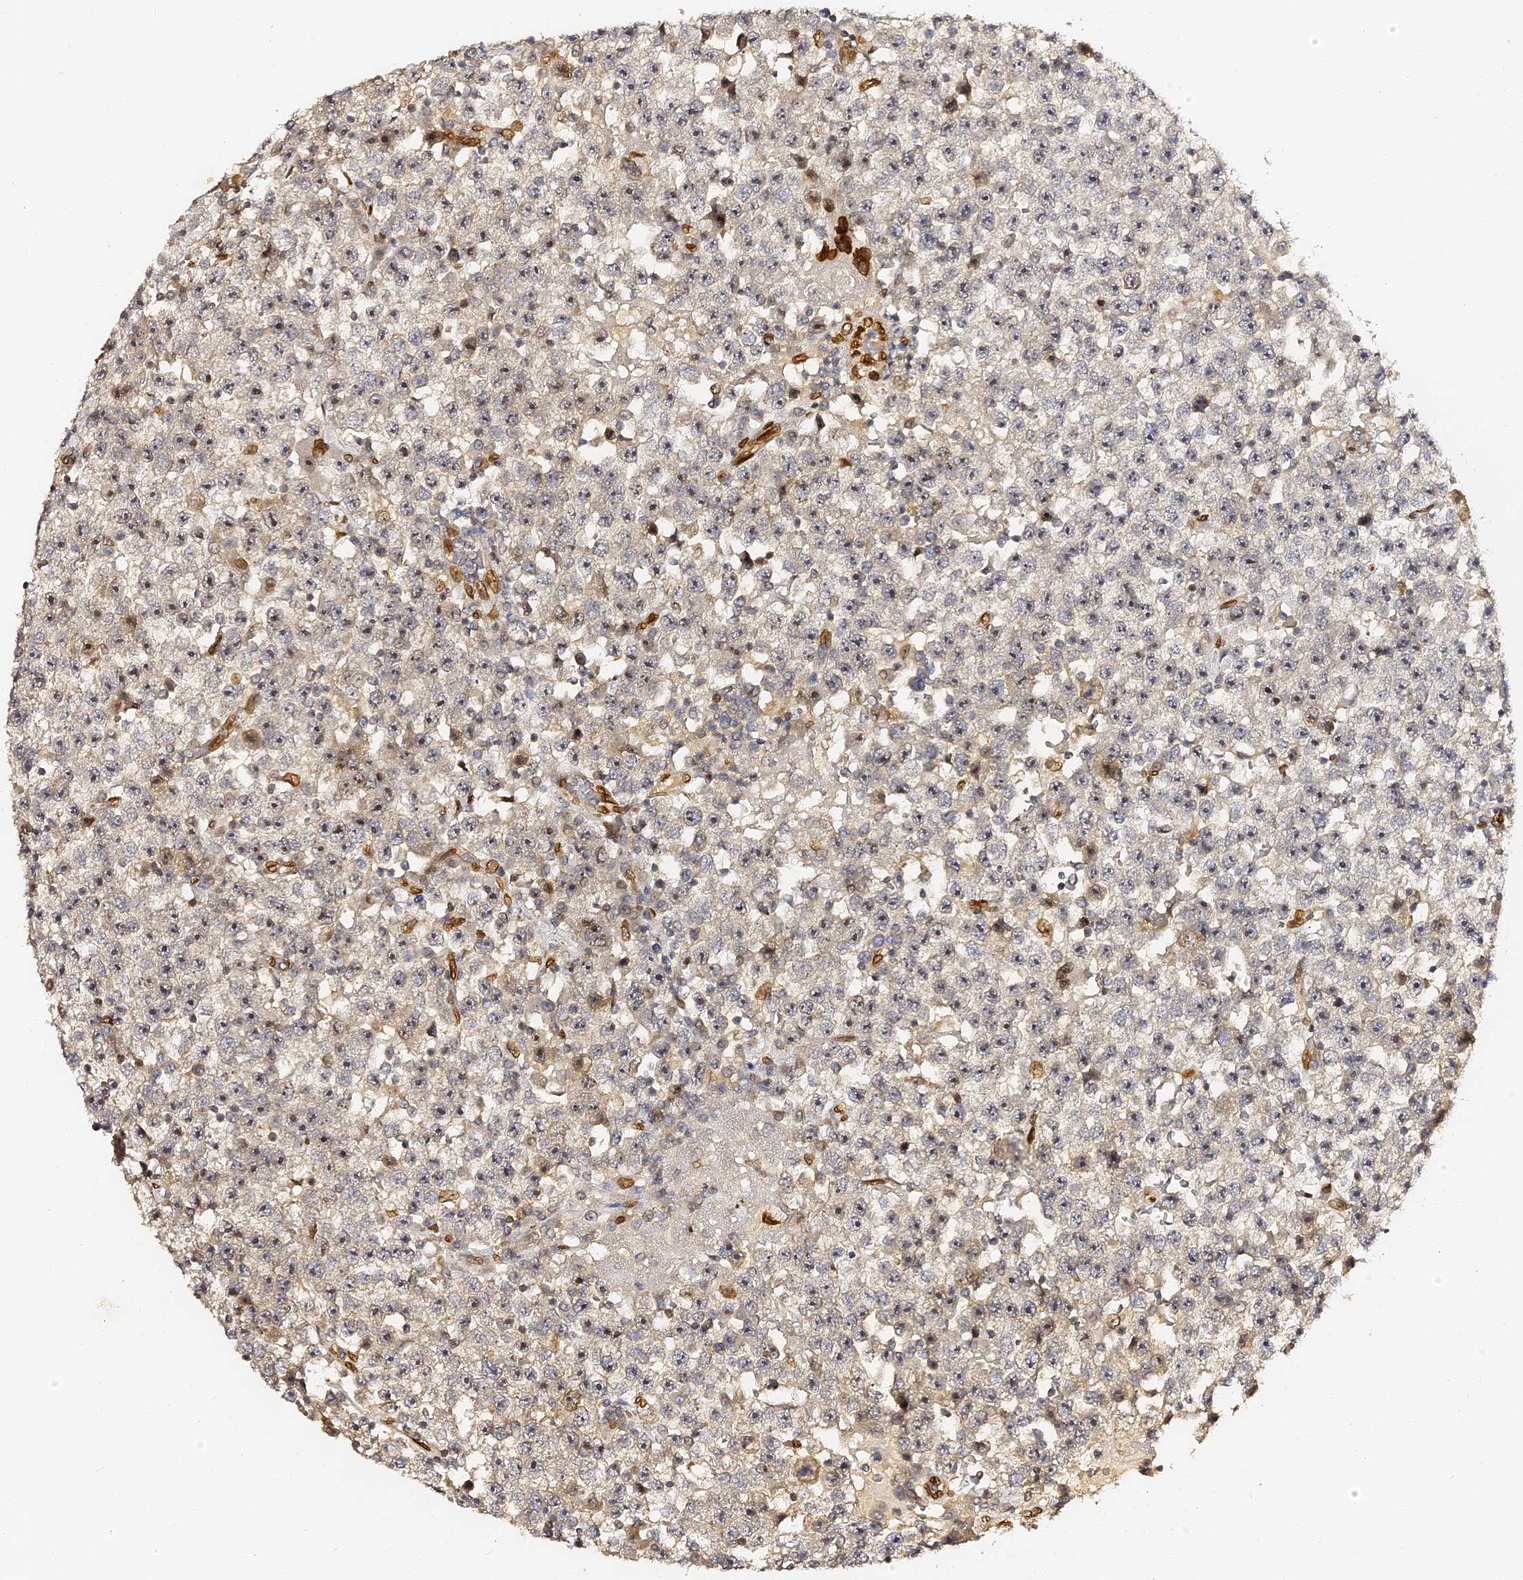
{"staining": {"intensity": "weak", "quantity": "<25%", "location": "nuclear"}, "tissue": "testis cancer", "cell_type": "Tumor cells", "image_type": "cancer", "snomed": [{"axis": "morphology", "description": "Seminoma, NOS"}, {"axis": "topography", "description": "Testis"}], "caption": "Photomicrograph shows no protein positivity in tumor cells of testis cancer tissue. (DAB (3,3'-diaminobenzidine) IHC, high magnification).", "gene": "ANAPC5", "patient": {"sex": "male", "age": 22}}